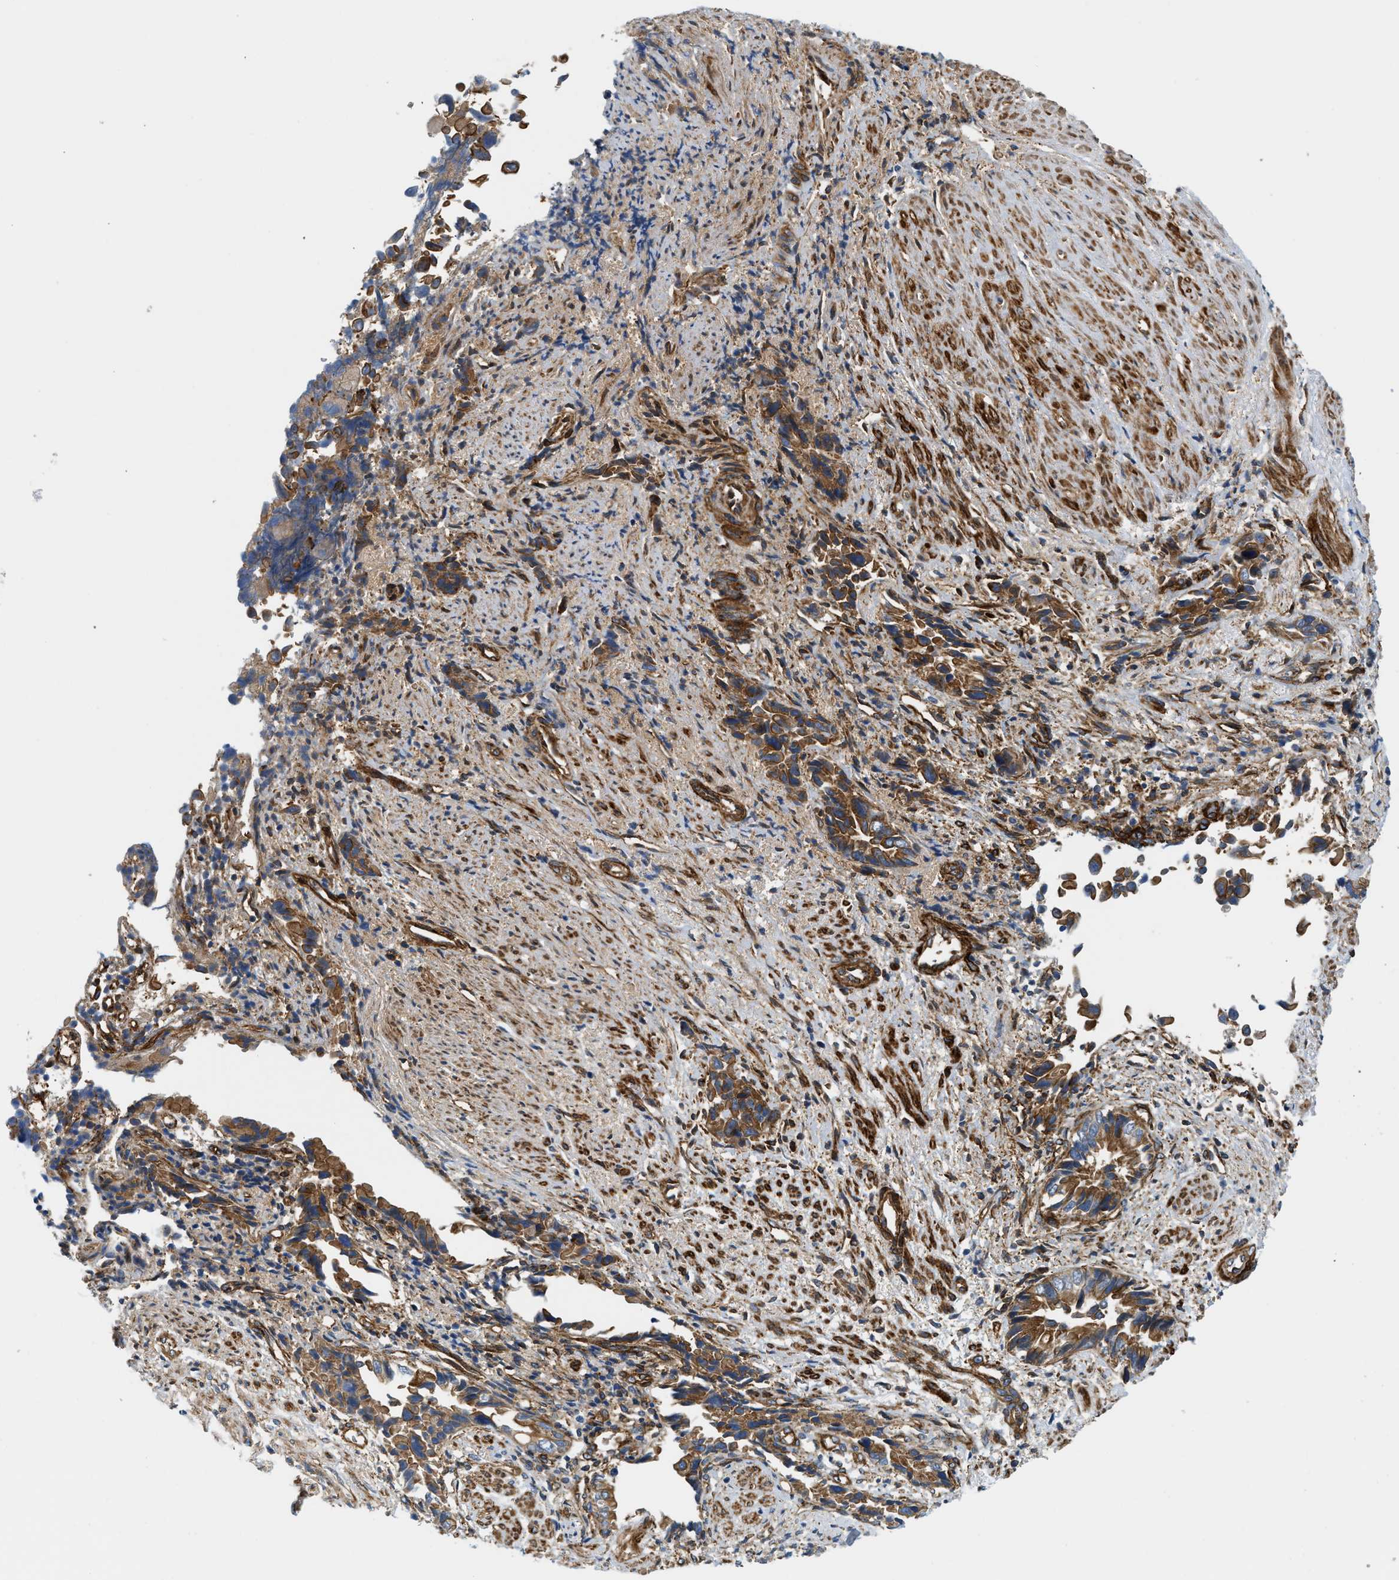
{"staining": {"intensity": "moderate", "quantity": ">75%", "location": "cytoplasmic/membranous"}, "tissue": "liver cancer", "cell_type": "Tumor cells", "image_type": "cancer", "snomed": [{"axis": "morphology", "description": "Cholangiocarcinoma"}, {"axis": "topography", "description": "Liver"}], "caption": "Liver cancer (cholangiocarcinoma) stained with a brown dye displays moderate cytoplasmic/membranous positive staining in about >75% of tumor cells.", "gene": "HIP1", "patient": {"sex": "female", "age": 79}}